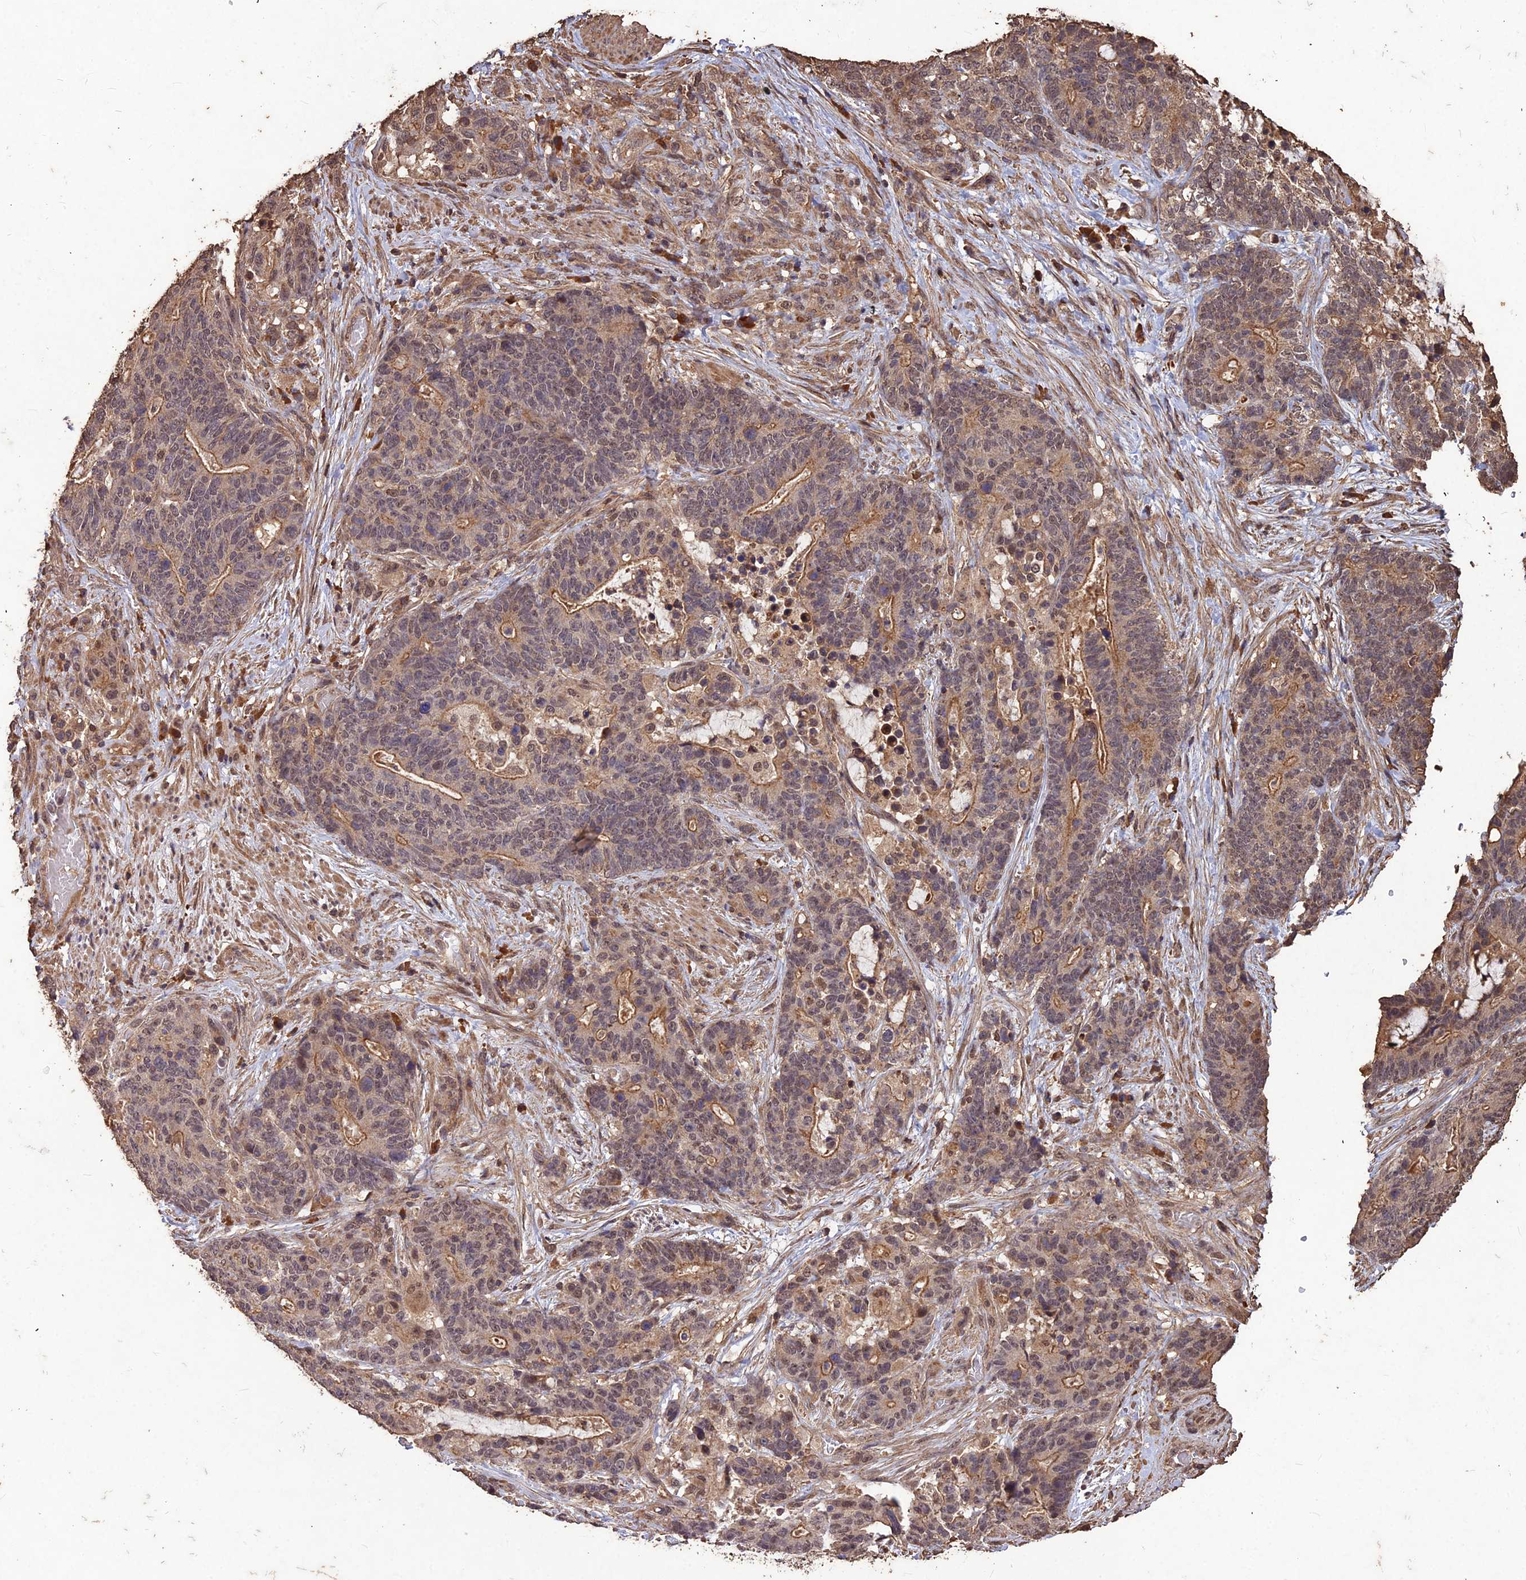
{"staining": {"intensity": "moderate", "quantity": "25%-75%", "location": "cytoplasmic/membranous,nuclear"}, "tissue": "stomach cancer", "cell_type": "Tumor cells", "image_type": "cancer", "snomed": [{"axis": "morphology", "description": "Normal tissue, NOS"}, {"axis": "morphology", "description": "Adenocarcinoma, NOS"}, {"axis": "topography", "description": "Stomach"}], "caption": "A brown stain highlights moderate cytoplasmic/membranous and nuclear positivity of a protein in stomach adenocarcinoma tumor cells.", "gene": "SYMPK", "patient": {"sex": "female", "age": 64}}